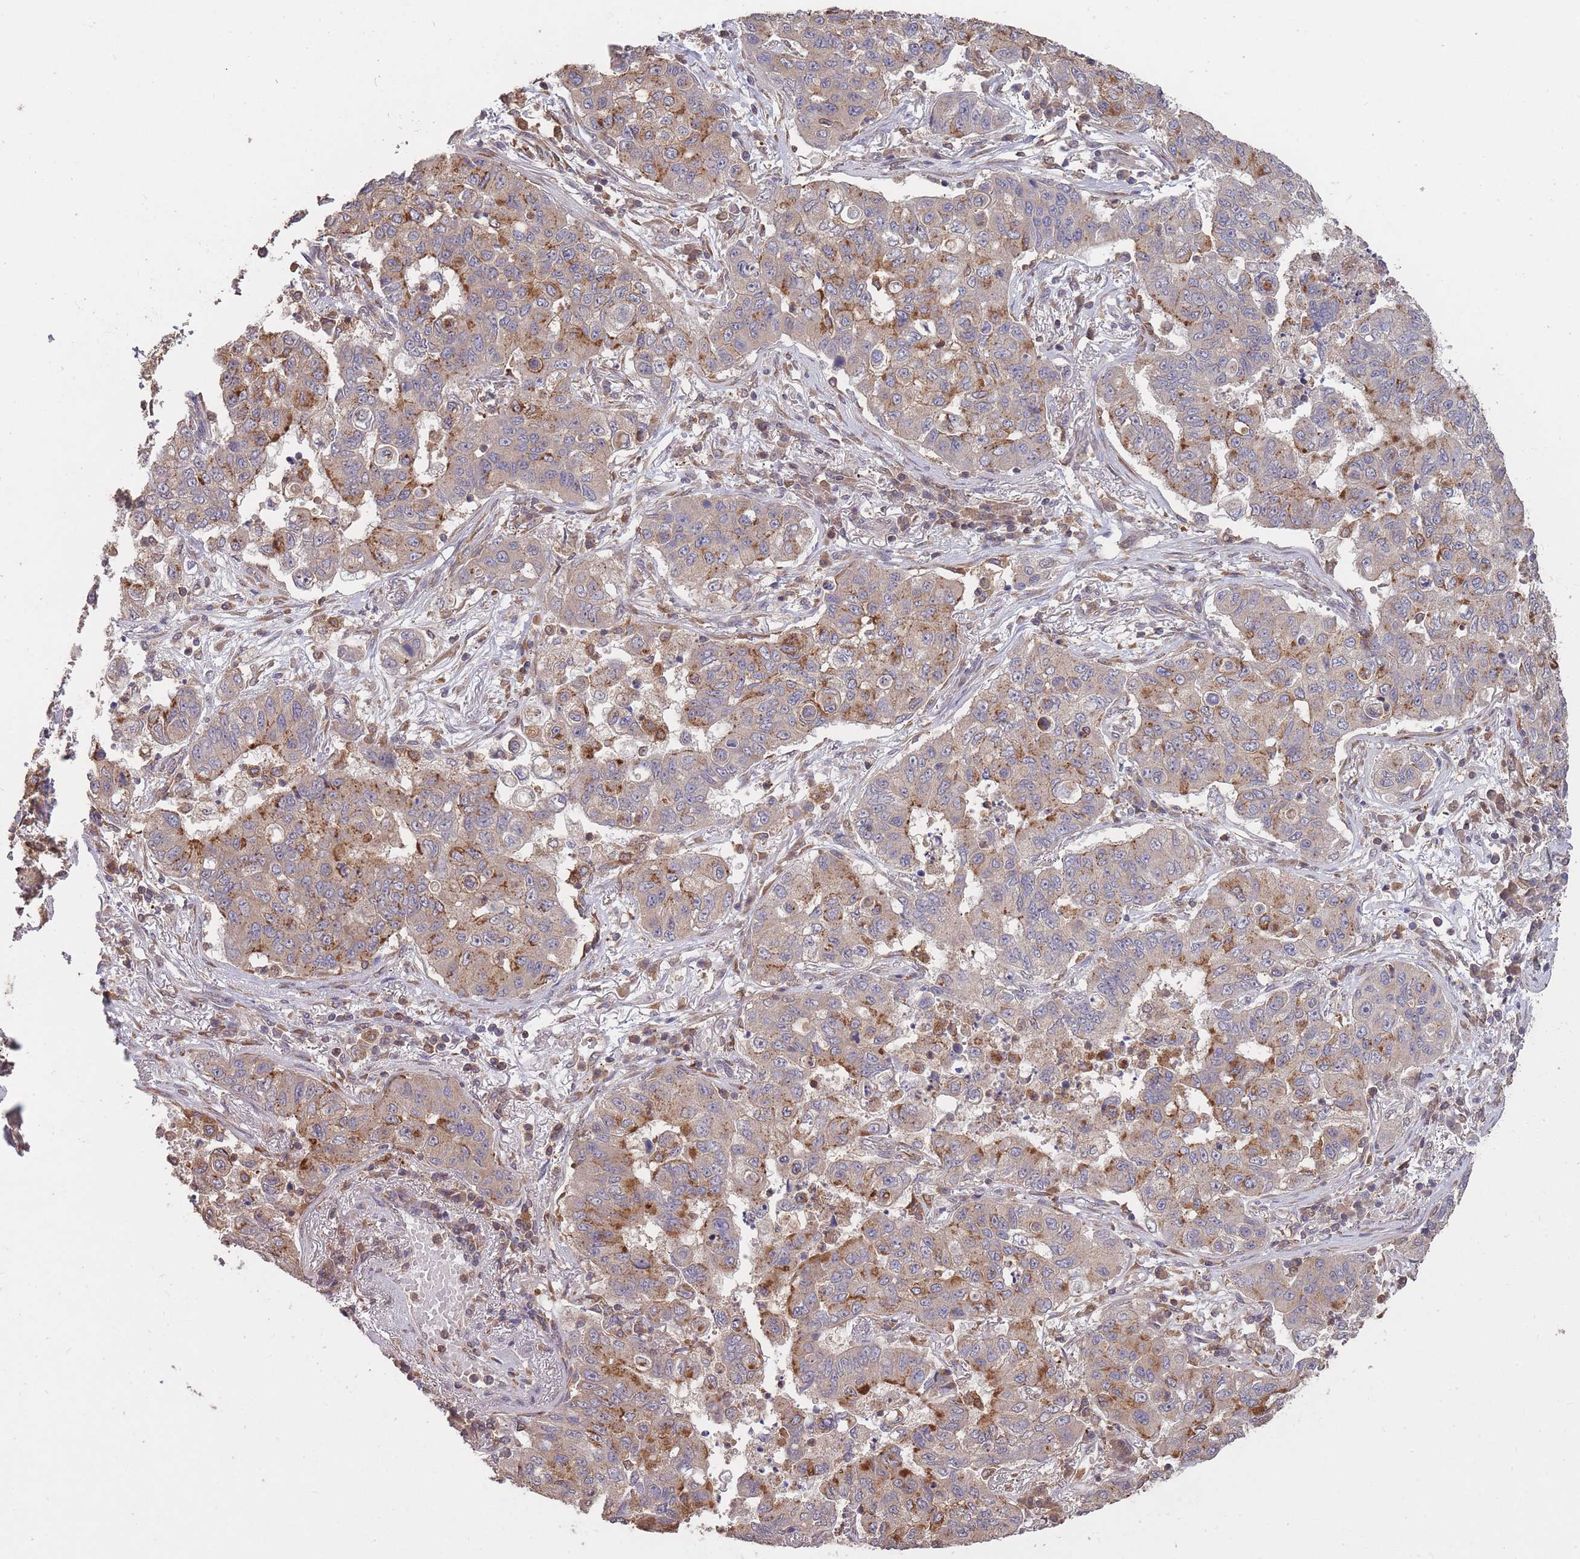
{"staining": {"intensity": "moderate", "quantity": "<25%", "location": "cytoplasmic/membranous"}, "tissue": "lung cancer", "cell_type": "Tumor cells", "image_type": "cancer", "snomed": [{"axis": "morphology", "description": "Squamous cell carcinoma, NOS"}, {"axis": "topography", "description": "Lung"}], "caption": "A low amount of moderate cytoplasmic/membranous expression is seen in about <25% of tumor cells in lung cancer tissue. (DAB (3,3'-diaminobenzidine) IHC with brightfield microscopy, high magnification).", "gene": "GMIP", "patient": {"sex": "male", "age": 74}}